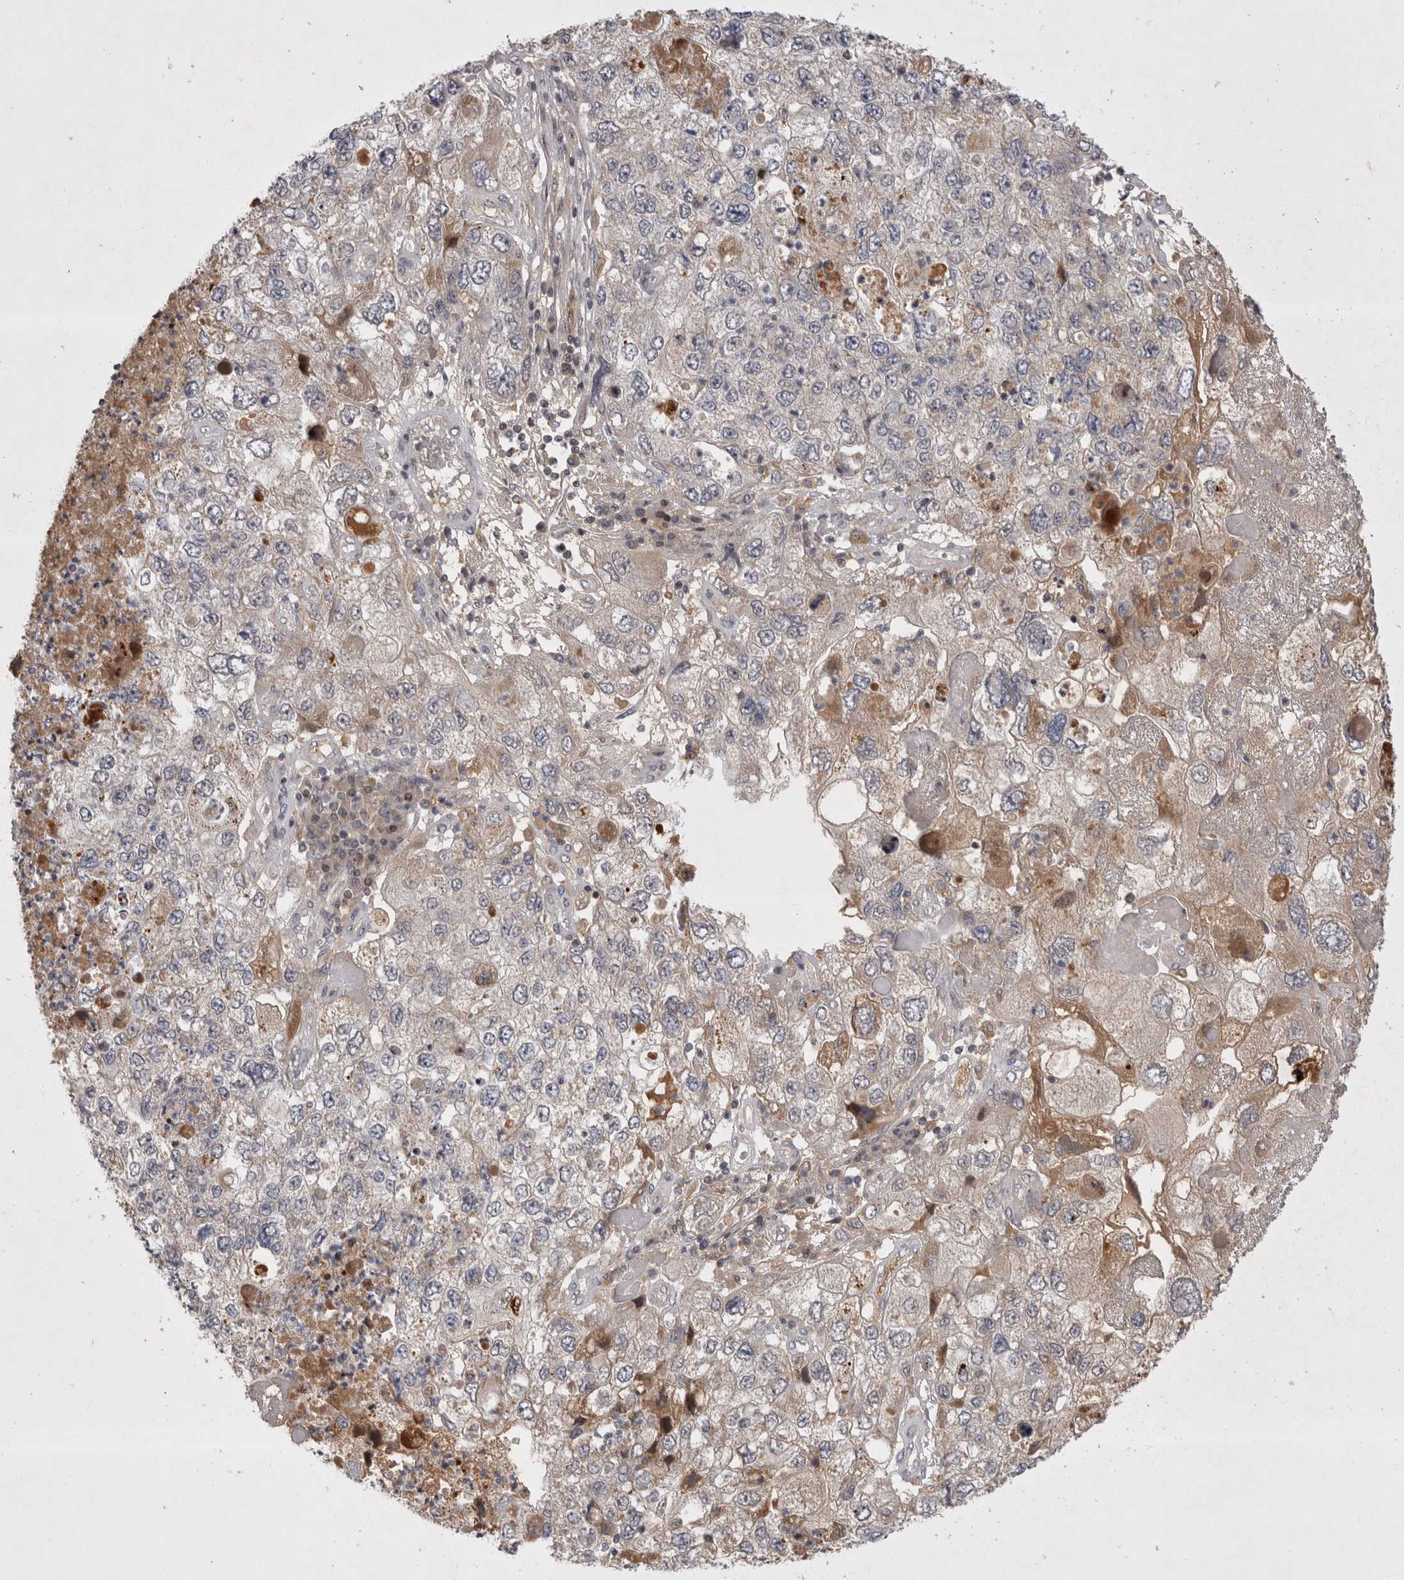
{"staining": {"intensity": "weak", "quantity": "<25%", "location": "cytoplasmic/membranous"}, "tissue": "endometrial cancer", "cell_type": "Tumor cells", "image_type": "cancer", "snomed": [{"axis": "morphology", "description": "Adenocarcinoma, NOS"}, {"axis": "topography", "description": "Endometrium"}], "caption": "Human endometrial cancer (adenocarcinoma) stained for a protein using immunohistochemistry reveals no expression in tumor cells.", "gene": "PLEKHM1", "patient": {"sex": "female", "age": 49}}